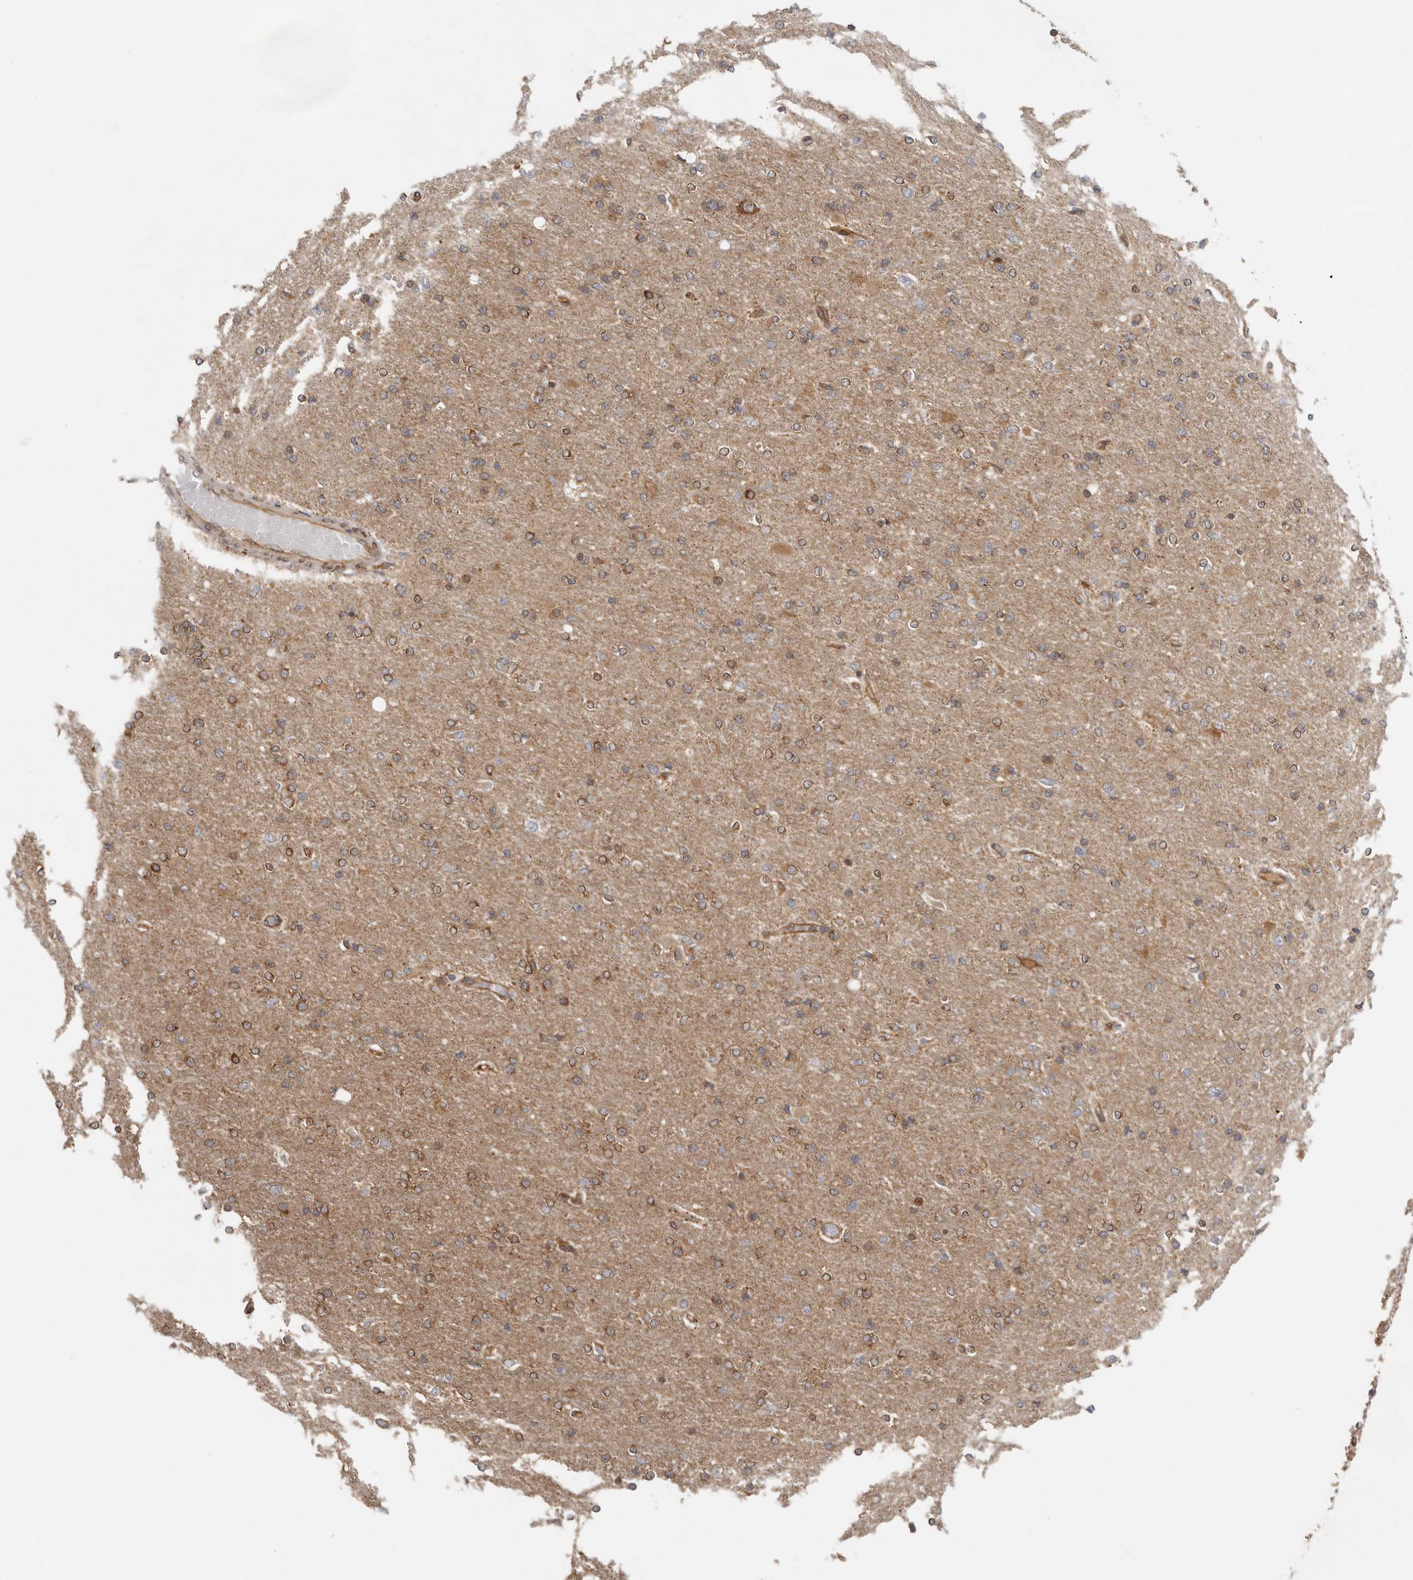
{"staining": {"intensity": "moderate", "quantity": ">75%", "location": "cytoplasmic/membranous"}, "tissue": "glioma", "cell_type": "Tumor cells", "image_type": "cancer", "snomed": [{"axis": "morphology", "description": "Glioma, malignant, High grade"}, {"axis": "topography", "description": "Cerebral cortex"}], "caption": "Moderate cytoplasmic/membranous staining for a protein is seen in about >75% of tumor cells of malignant glioma (high-grade) using immunohistochemistry.", "gene": "BCAP29", "patient": {"sex": "female", "age": 36}}